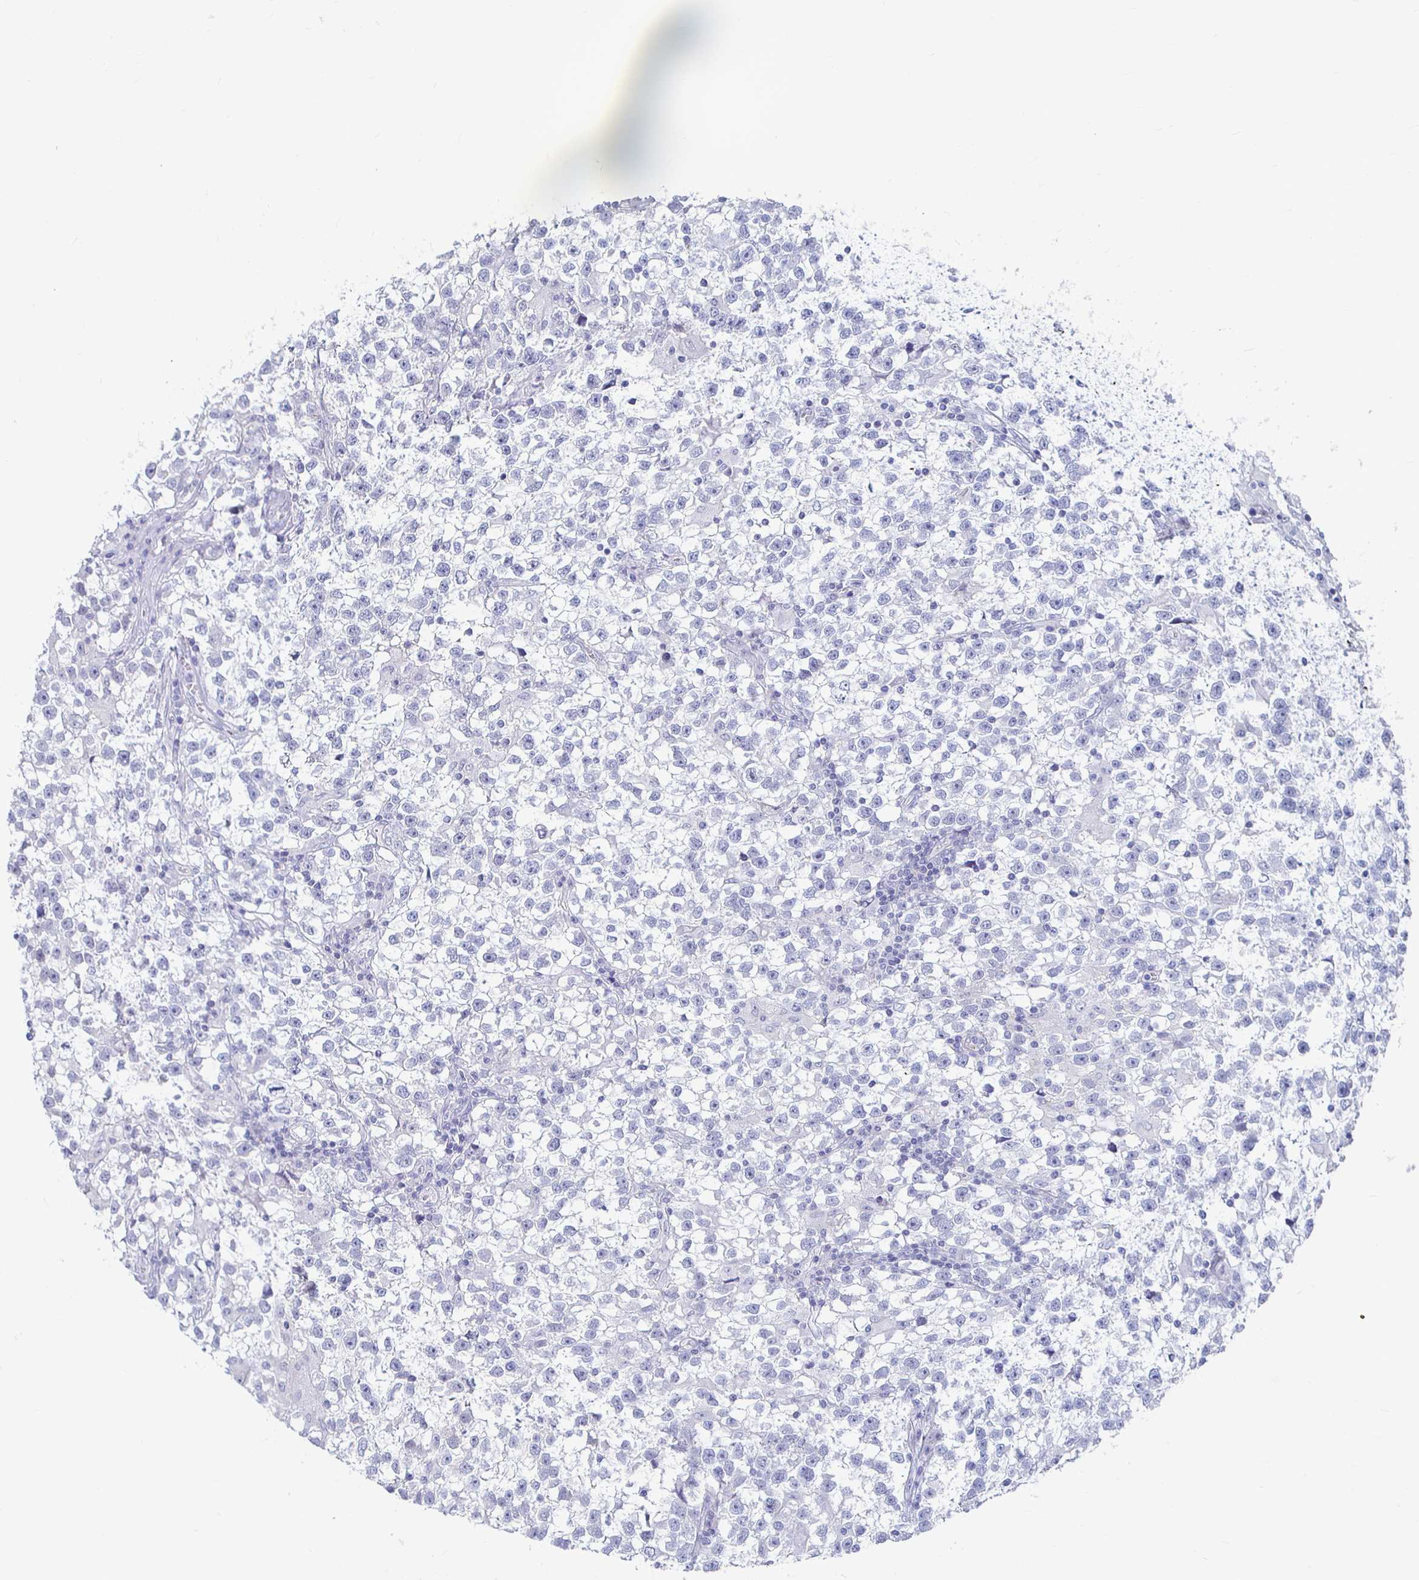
{"staining": {"intensity": "negative", "quantity": "none", "location": "none"}, "tissue": "testis cancer", "cell_type": "Tumor cells", "image_type": "cancer", "snomed": [{"axis": "morphology", "description": "Seminoma, NOS"}, {"axis": "topography", "description": "Testis"}], "caption": "DAB immunohistochemical staining of testis cancer (seminoma) shows no significant positivity in tumor cells.", "gene": "CAPN11", "patient": {"sex": "male", "age": 31}}